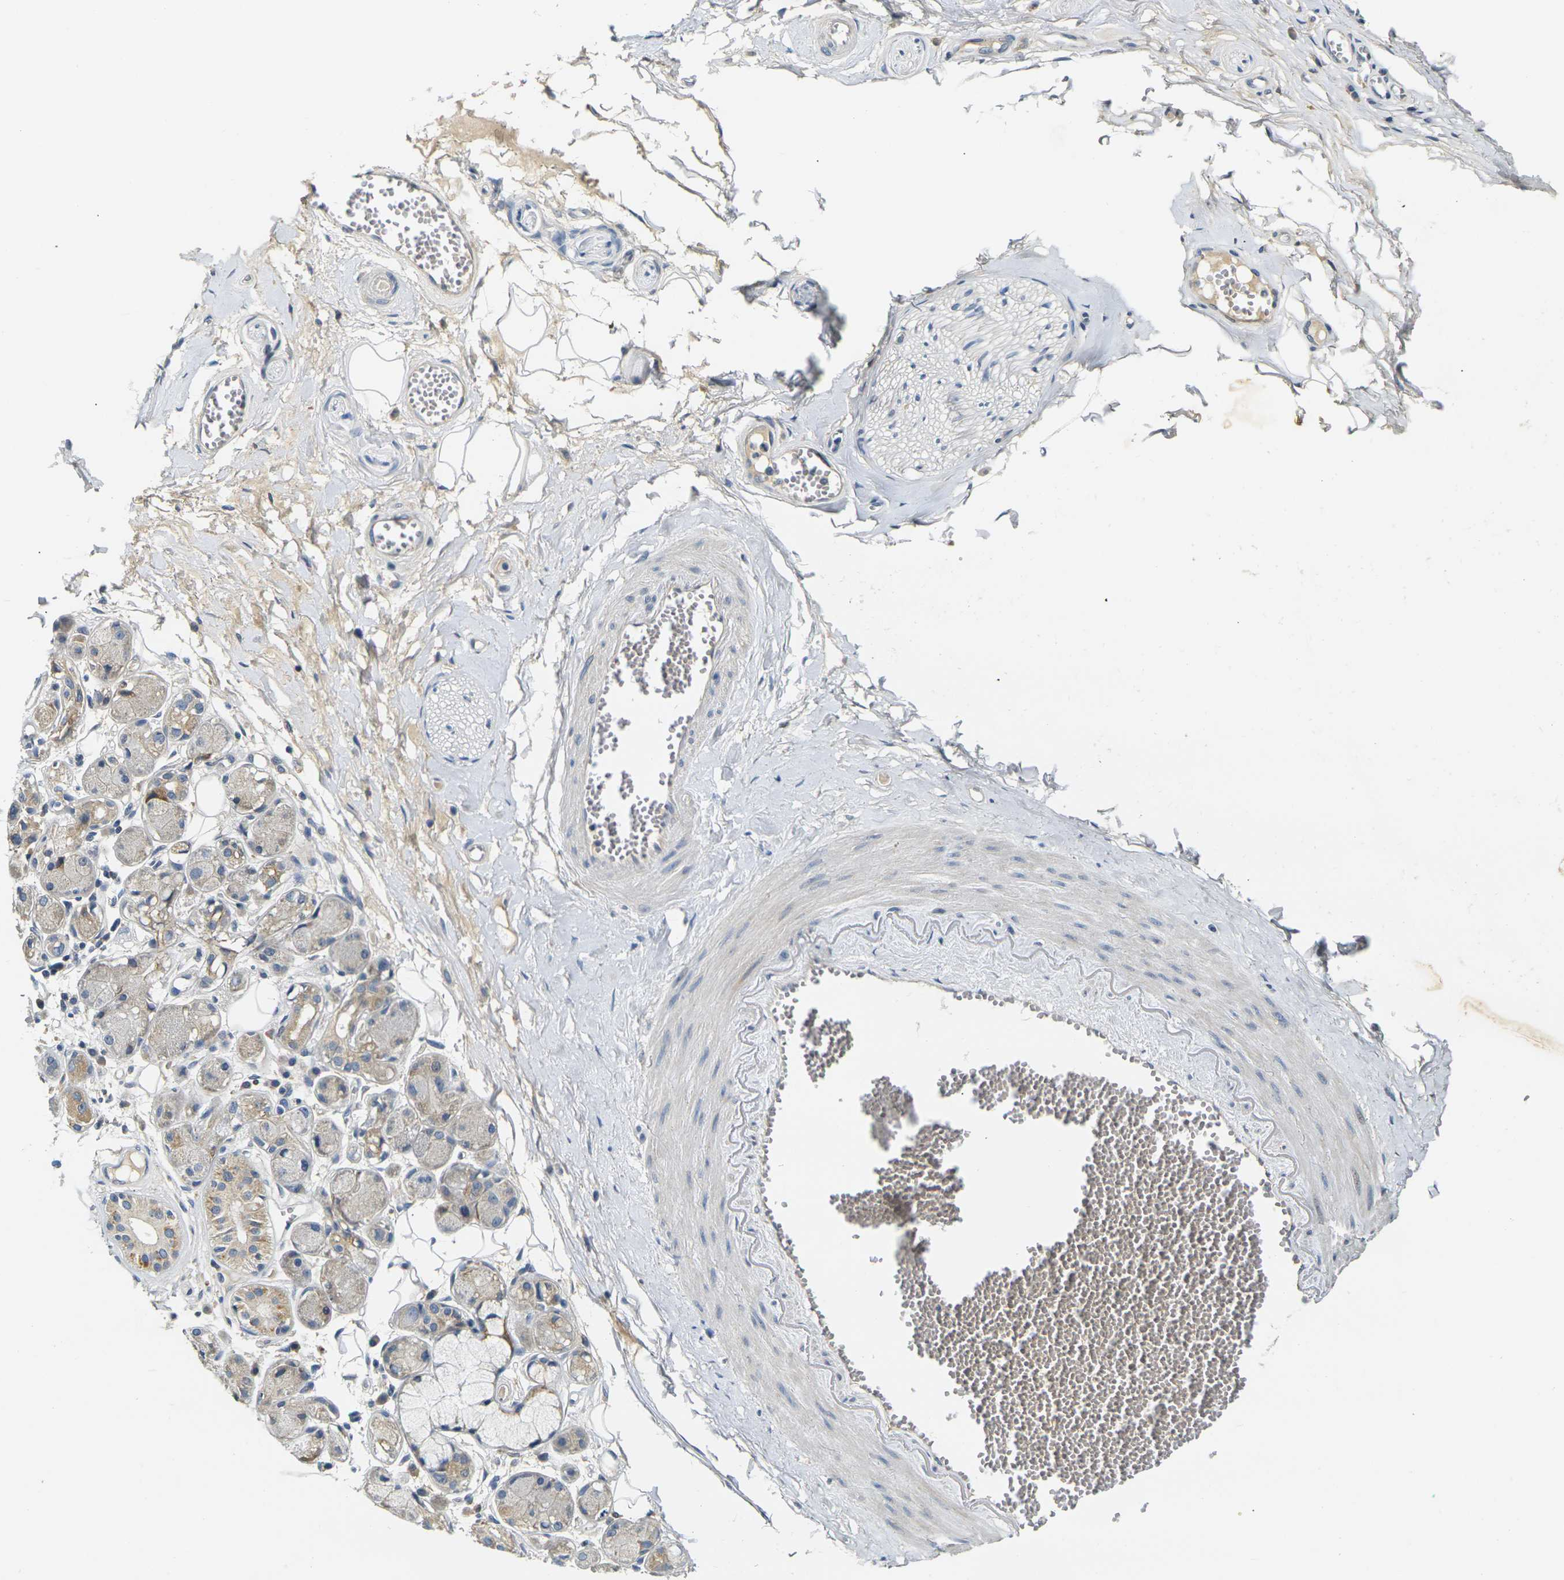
{"staining": {"intensity": "negative", "quantity": "none", "location": "none"}, "tissue": "adipose tissue", "cell_type": "Adipocytes", "image_type": "normal", "snomed": [{"axis": "morphology", "description": "Normal tissue, NOS"}, {"axis": "morphology", "description": "Inflammation, NOS"}, {"axis": "topography", "description": "Salivary gland"}, {"axis": "topography", "description": "Peripheral nerve tissue"}], "caption": "Adipose tissue stained for a protein using IHC demonstrates no expression adipocytes.", "gene": "SHISAL2B", "patient": {"sex": "female", "age": 75}}